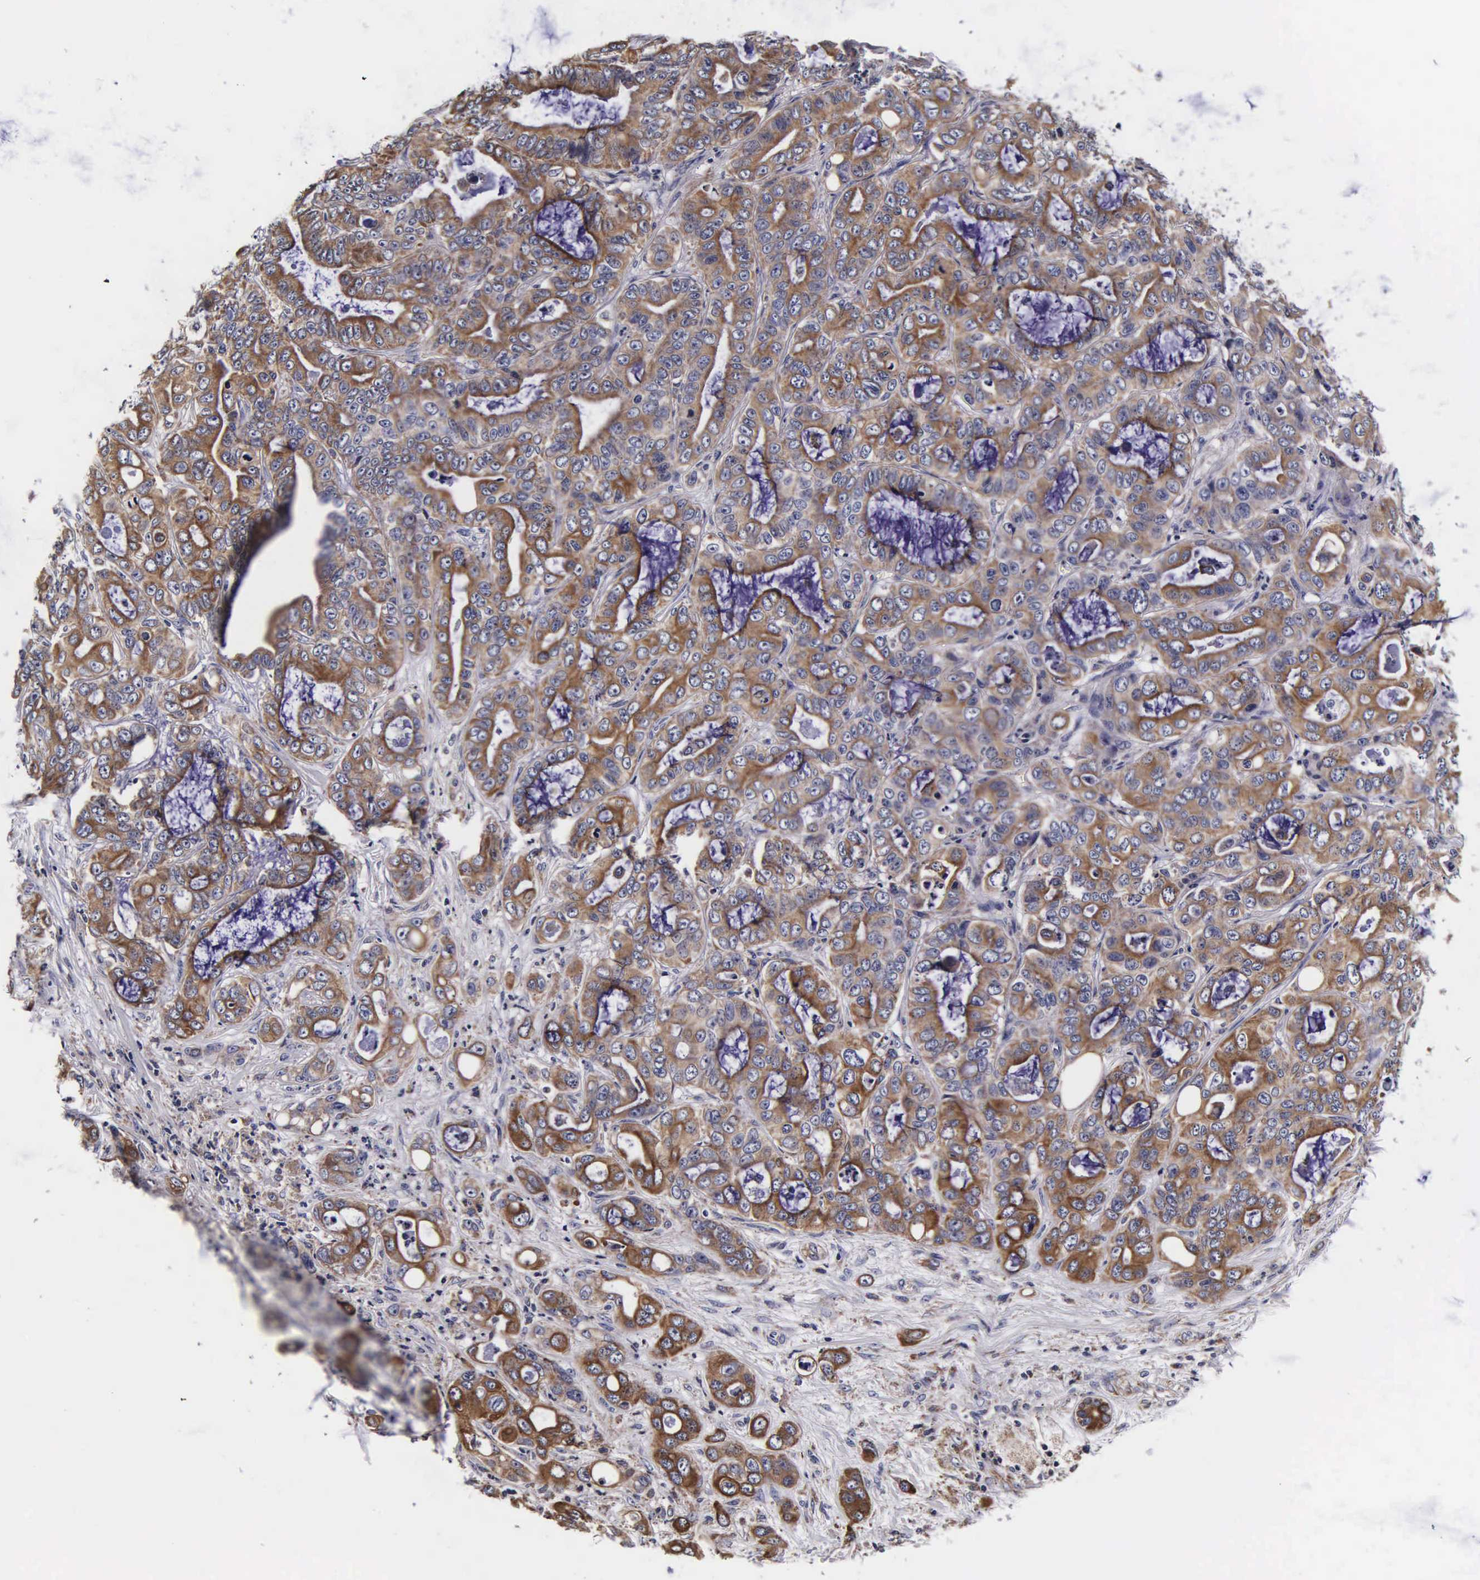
{"staining": {"intensity": "moderate", "quantity": ">75%", "location": "cytoplasmic/membranous"}, "tissue": "liver cancer", "cell_type": "Tumor cells", "image_type": "cancer", "snomed": [{"axis": "morphology", "description": "Cholangiocarcinoma"}, {"axis": "topography", "description": "Liver"}], "caption": "The image demonstrates staining of cholangiocarcinoma (liver), revealing moderate cytoplasmic/membranous protein staining (brown color) within tumor cells. (IHC, brightfield microscopy, high magnification).", "gene": "PSMA3", "patient": {"sex": "female", "age": 79}}